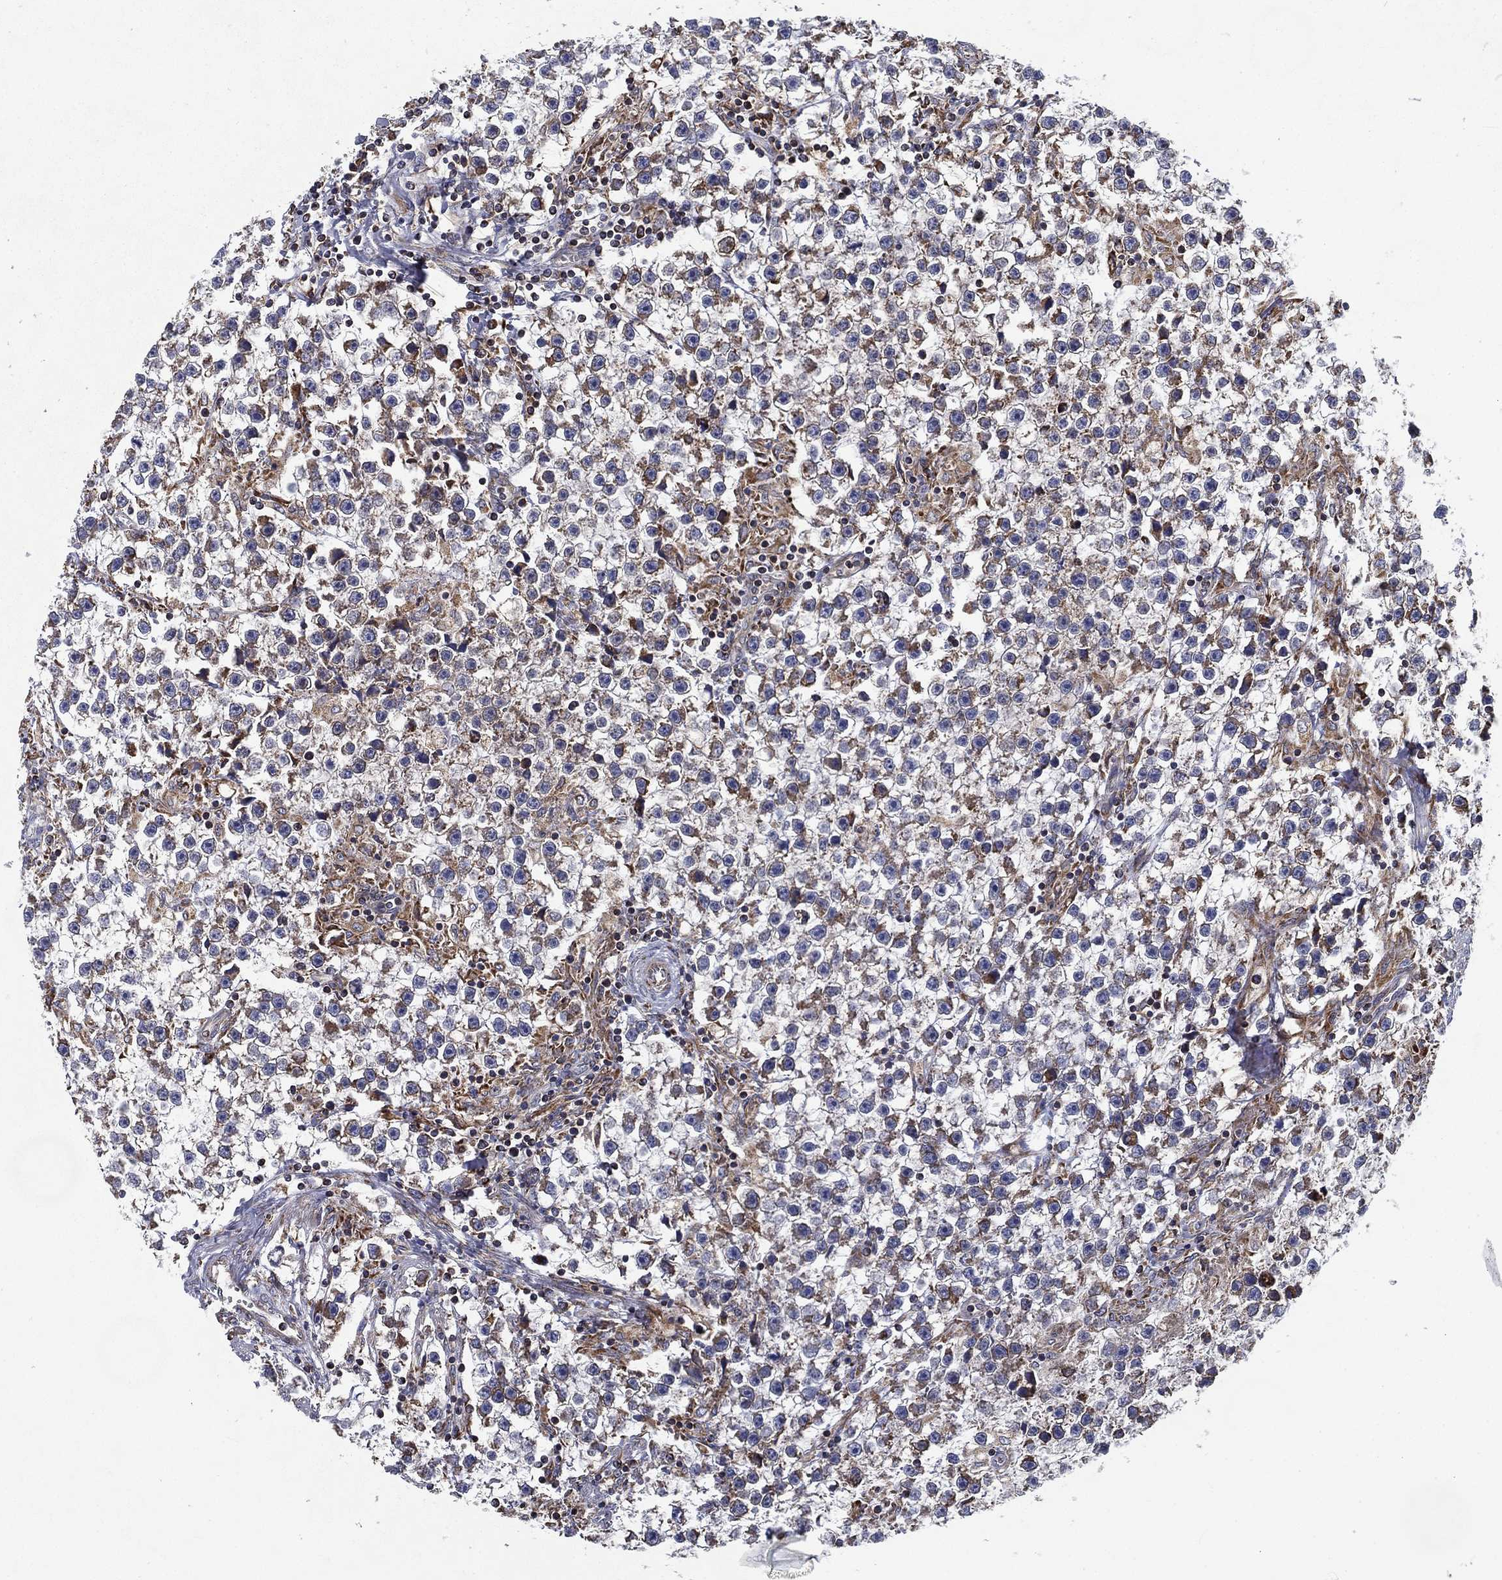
{"staining": {"intensity": "moderate", "quantity": "<25%", "location": "cytoplasmic/membranous"}, "tissue": "testis cancer", "cell_type": "Tumor cells", "image_type": "cancer", "snomed": [{"axis": "morphology", "description": "Seminoma, NOS"}, {"axis": "topography", "description": "Testis"}], "caption": "Human testis cancer (seminoma) stained with a protein marker demonstrates moderate staining in tumor cells.", "gene": "MT-CYB", "patient": {"sex": "male", "age": 59}}